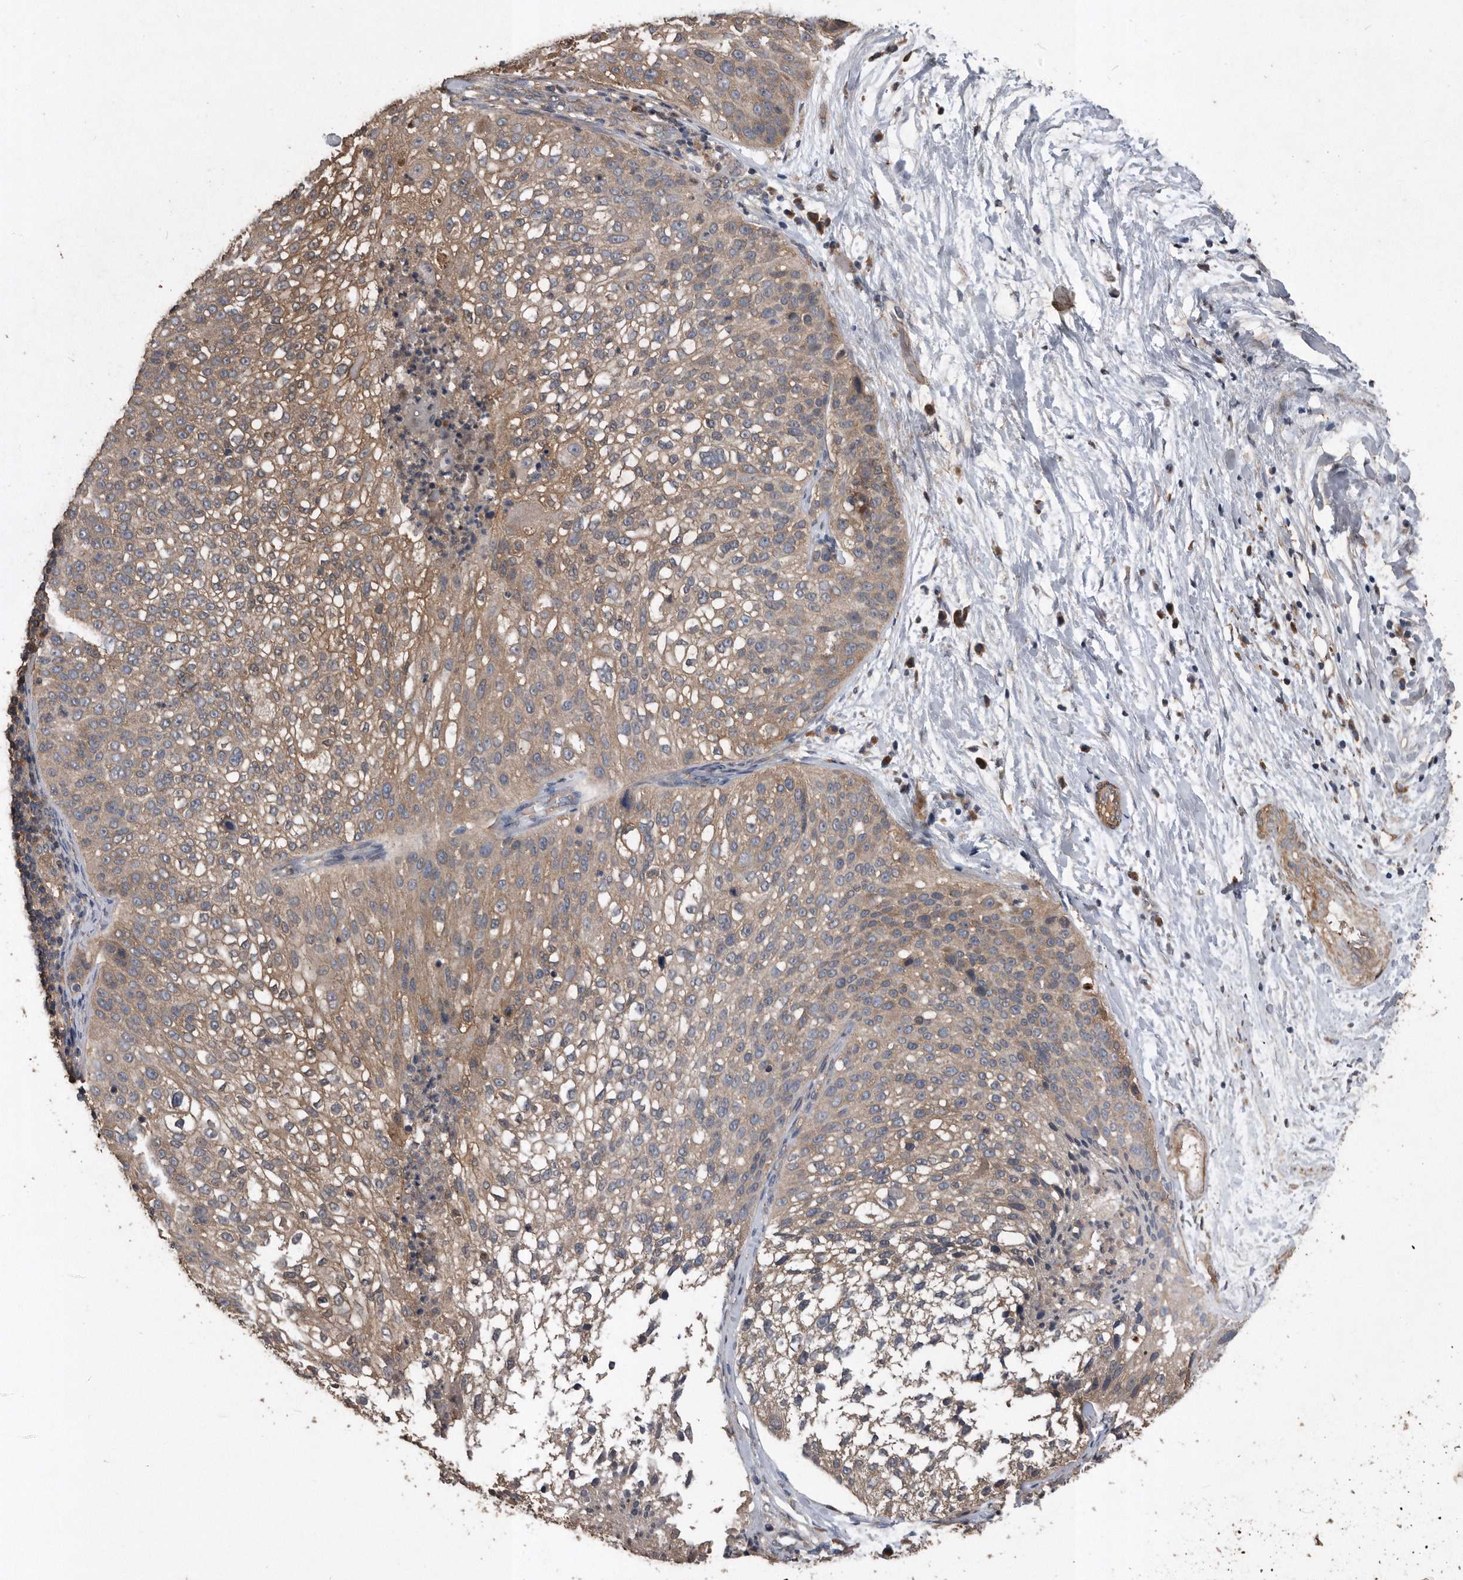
{"staining": {"intensity": "weak", "quantity": "25%-75%", "location": "cytoplasmic/membranous"}, "tissue": "lung cancer", "cell_type": "Tumor cells", "image_type": "cancer", "snomed": [{"axis": "morphology", "description": "Inflammation, NOS"}, {"axis": "morphology", "description": "Squamous cell carcinoma, NOS"}, {"axis": "topography", "description": "Lymph node"}, {"axis": "topography", "description": "Soft tissue"}, {"axis": "topography", "description": "Lung"}], "caption": "Protein staining demonstrates weak cytoplasmic/membranous expression in approximately 25%-75% of tumor cells in lung cancer.", "gene": "NRBP1", "patient": {"sex": "male", "age": 66}}